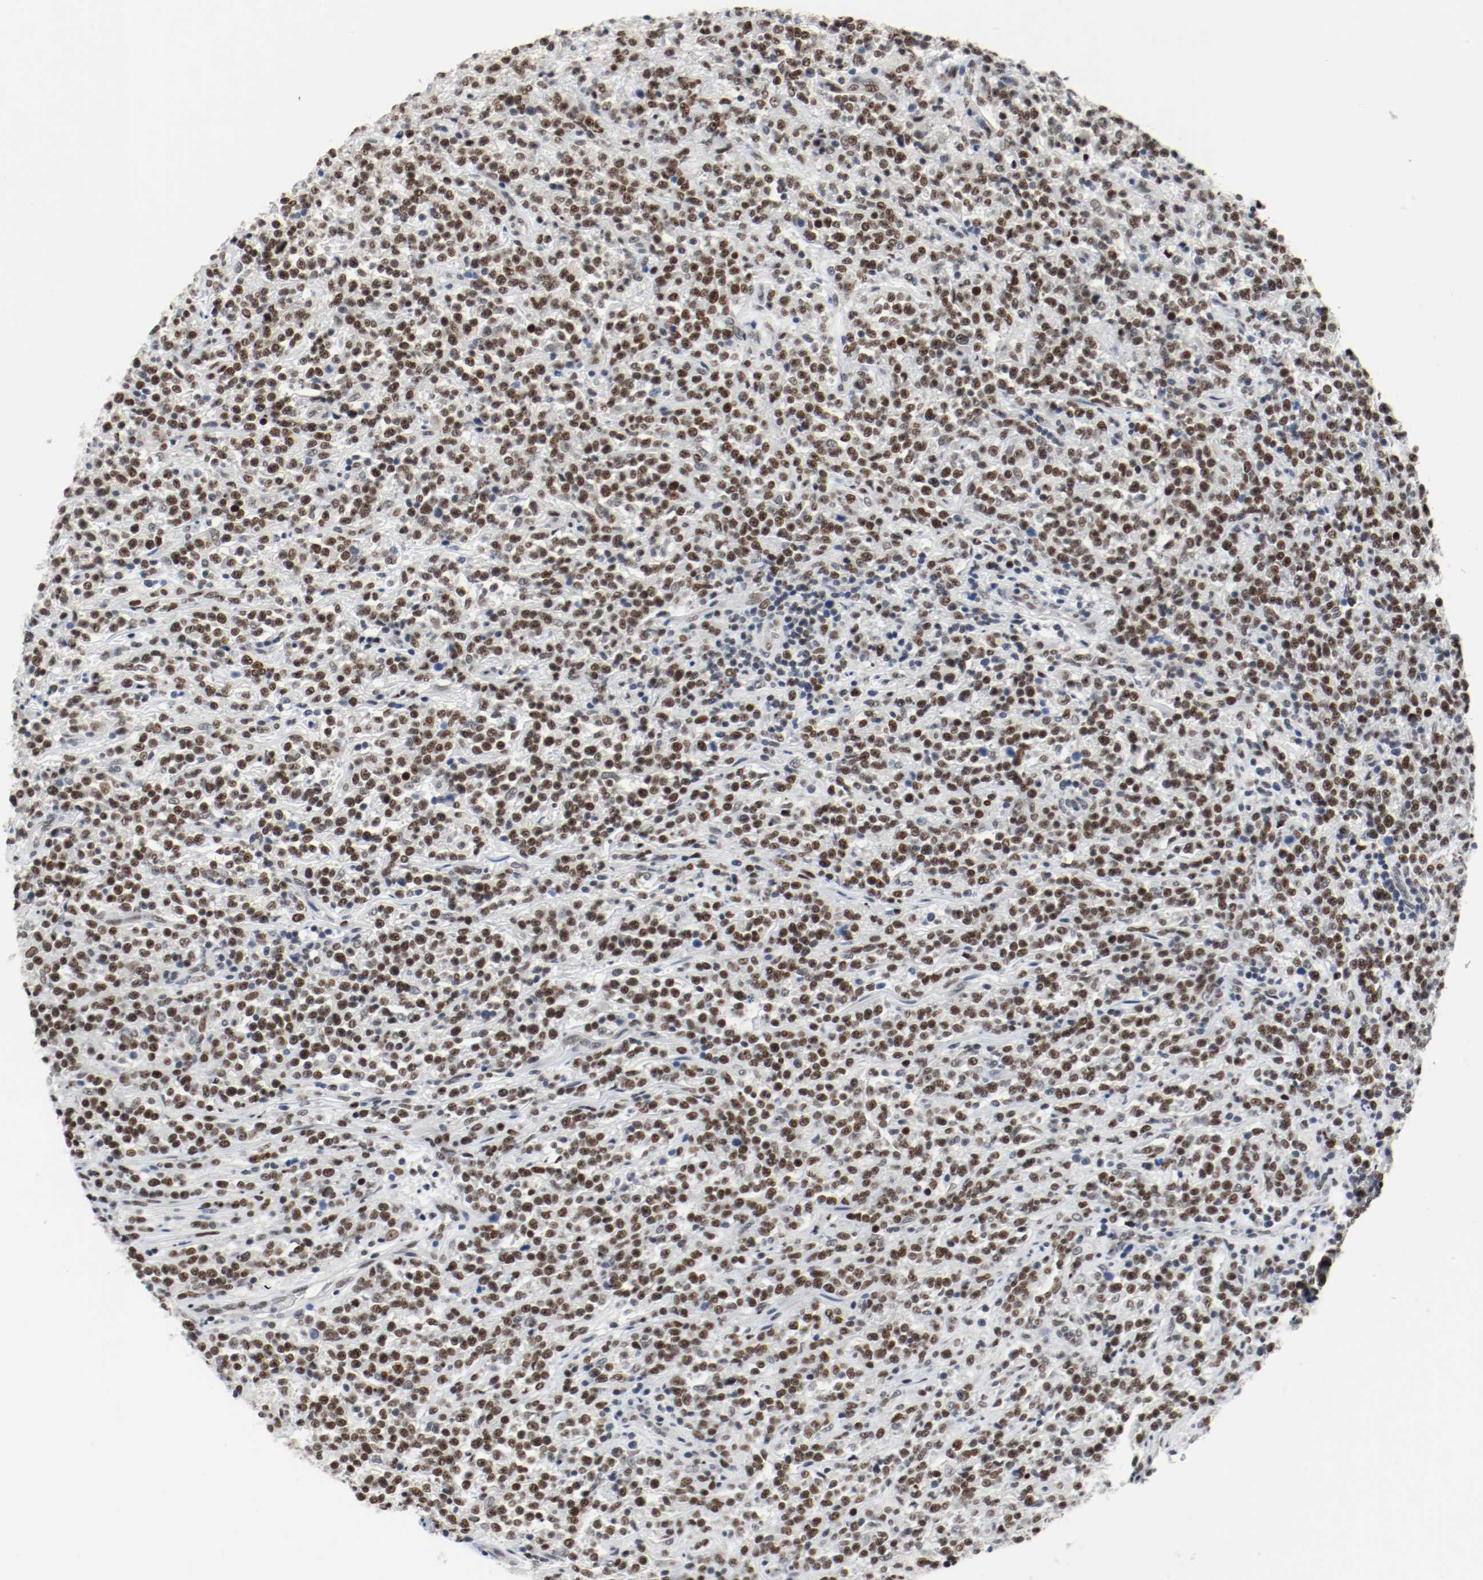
{"staining": {"intensity": "strong", "quantity": ">75%", "location": "nuclear"}, "tissue": "lymphoma", "cell_type": "Tumor cells", "image_type": "cancer", "snomed": [{"axis": "morphology", "description": "Malignant lymphoma, non-Hodgkin's type, High grade"}, {"axis": "topography", "description": "Soft tissue"}], "caption": "Lymphoma stained with a protein marker reveals strong staining in tumor cells.", "gene": "ASH1L", "patient": {"sex": "male", "age": 18}}